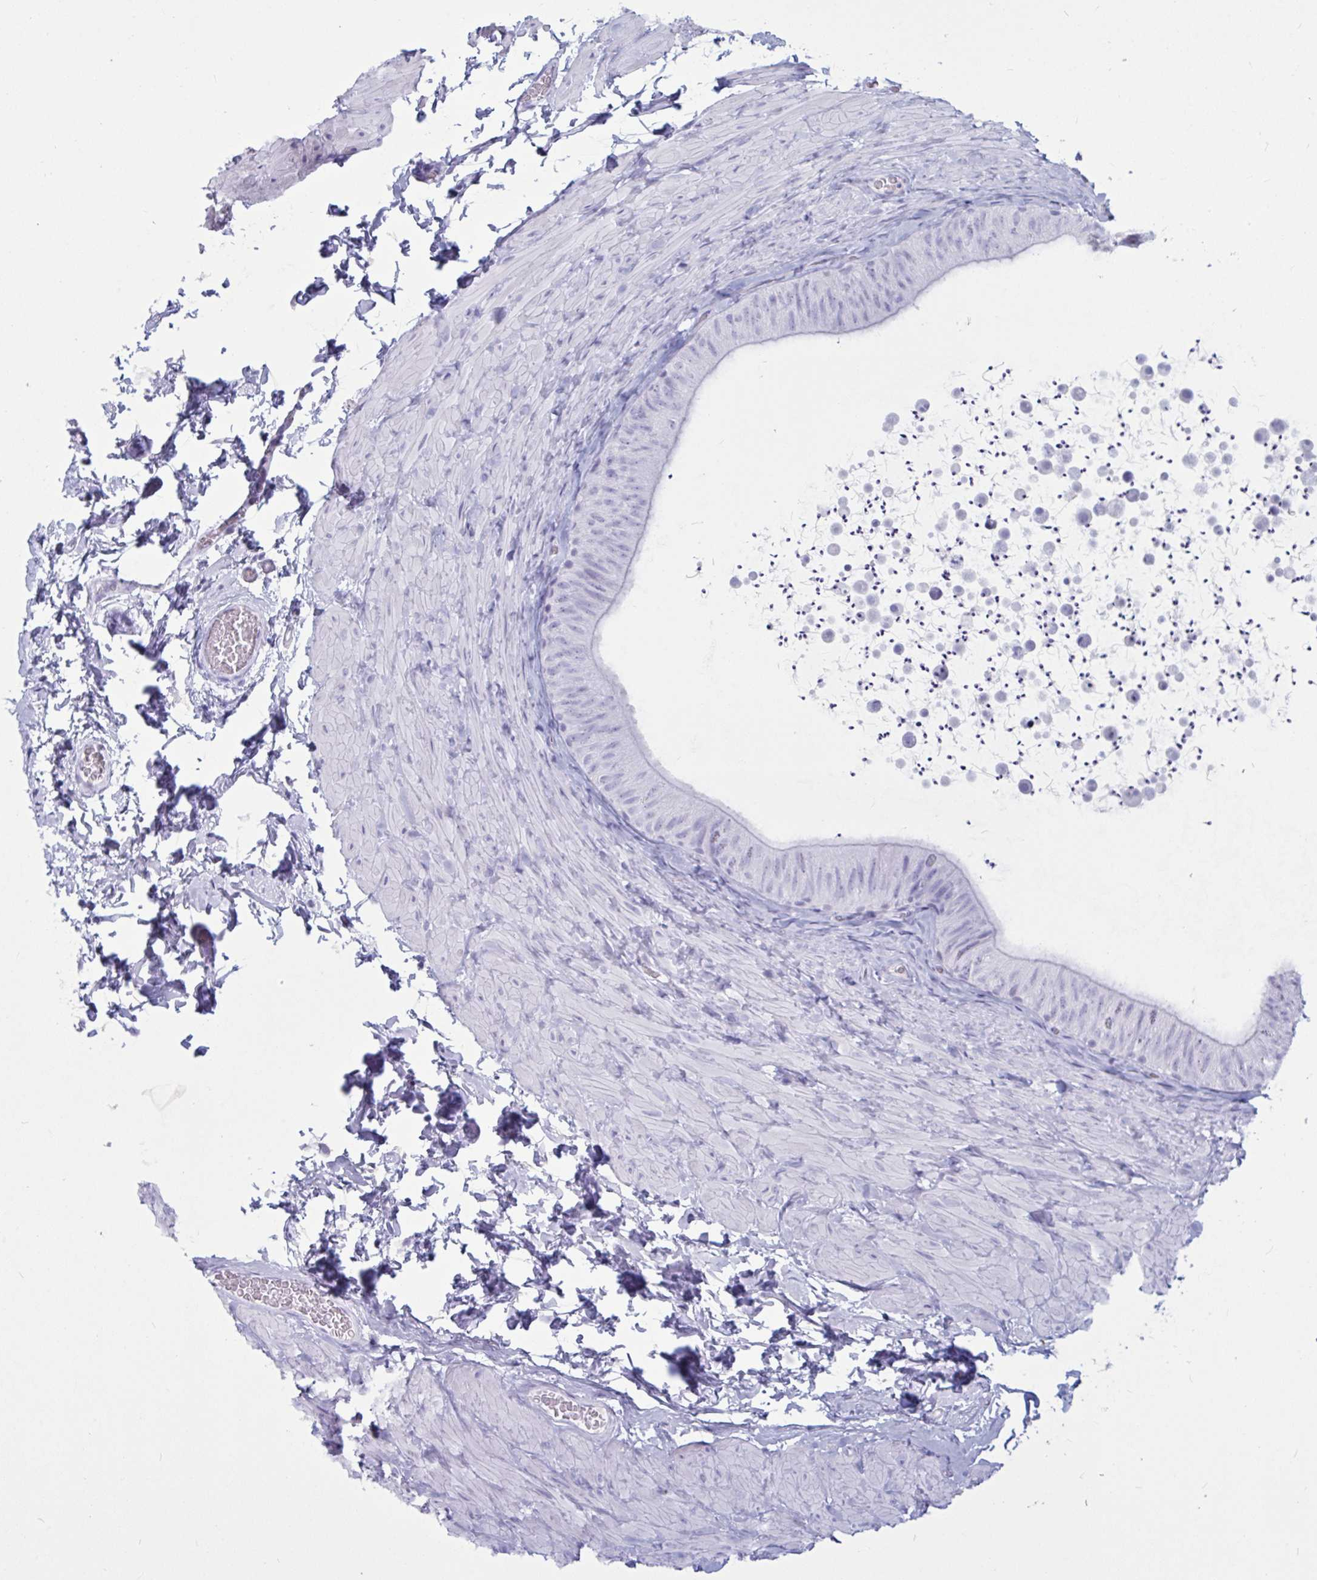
{"staining": {"intensity": "negative", "quantity": "none", "location": "none"}, "tissue": "epididymis", "cell_type": "Glandular cells", "image_type": "normal", "snomed": [{"axis": "morphology", "description": "Normal tissue, NOS"}, {"axis": "topography", "description": "Epididymis, spermatic cord, NOS"}, {"axis": "topography", "description": "Epididymis"}], "caption": "This histopathology image is of unremarkable epididymis stained with immunohistochemistry (IHC) to label a protein in brown with the nuclei are counter-stained blue. There is no positivity in glandular cells. (Brightfield microscopy of DAB immunohistochemistry (IHC) at high magnification).", "gene": "BBS10", "patient": {"sex": "male", "age": 31}}